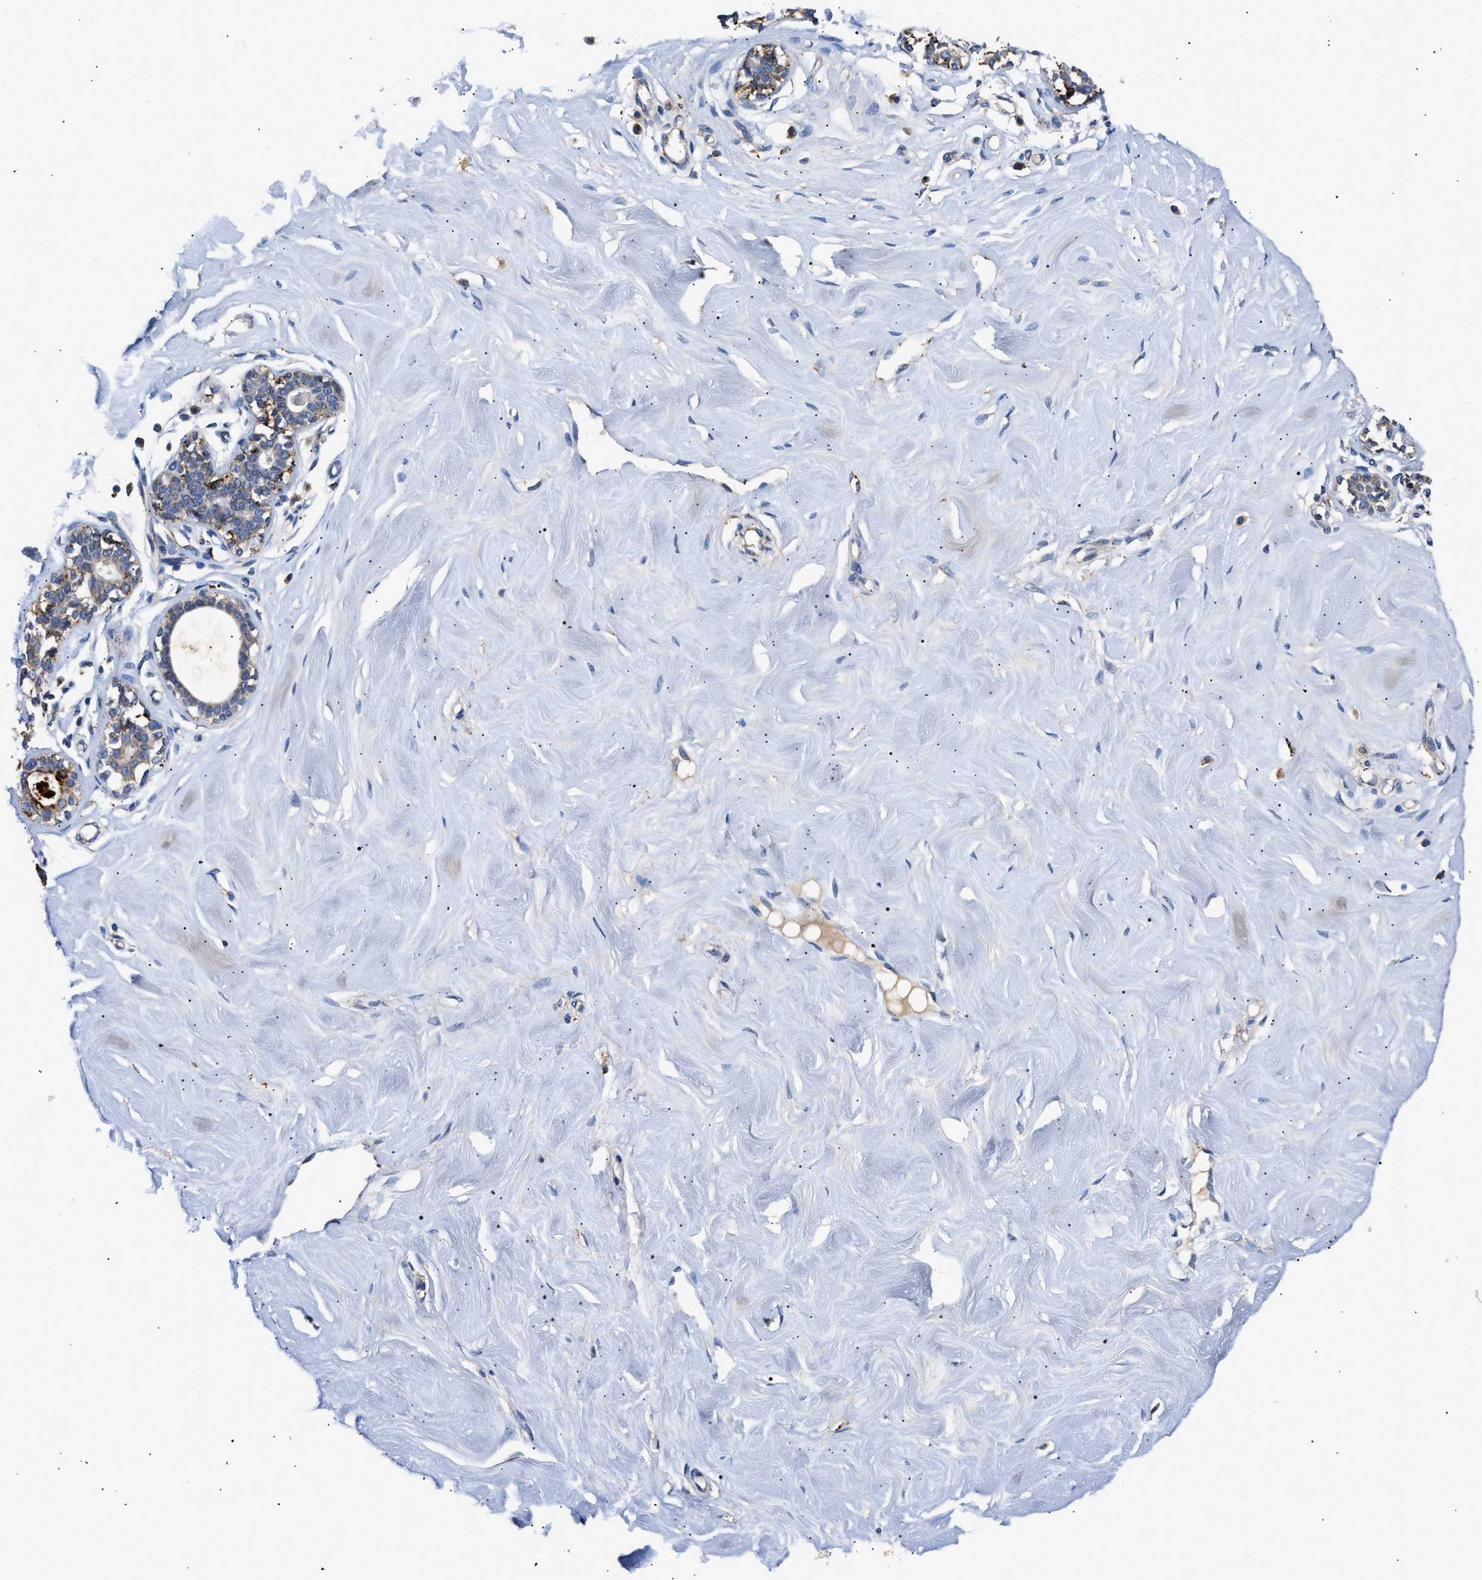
{"staining": {"intensity": "moderate", "quantity": ">75%", "location": "cytoplasmic/membranous"}, "tissue": "breast", "cell_type": "Adipocytes", "image_type": "normal", "snomed": [{"axis": "morphology", "description": "Normal tissue, NOS"}, {"axis": "topography", "description": "Breast"}], "caption": "Immunohistochemical staining of unremarkable human breast exhibits >75% levels of moderate cytoplasmic/membranous protein expression in about >75% of adipocytes. The protein is stained brown, and the nuclei are stained in blue (DAB IHC with brightfield microscopy, high magnification).", "gene": "CCDC146", "patient": {"sex": "female", "age": 23}}